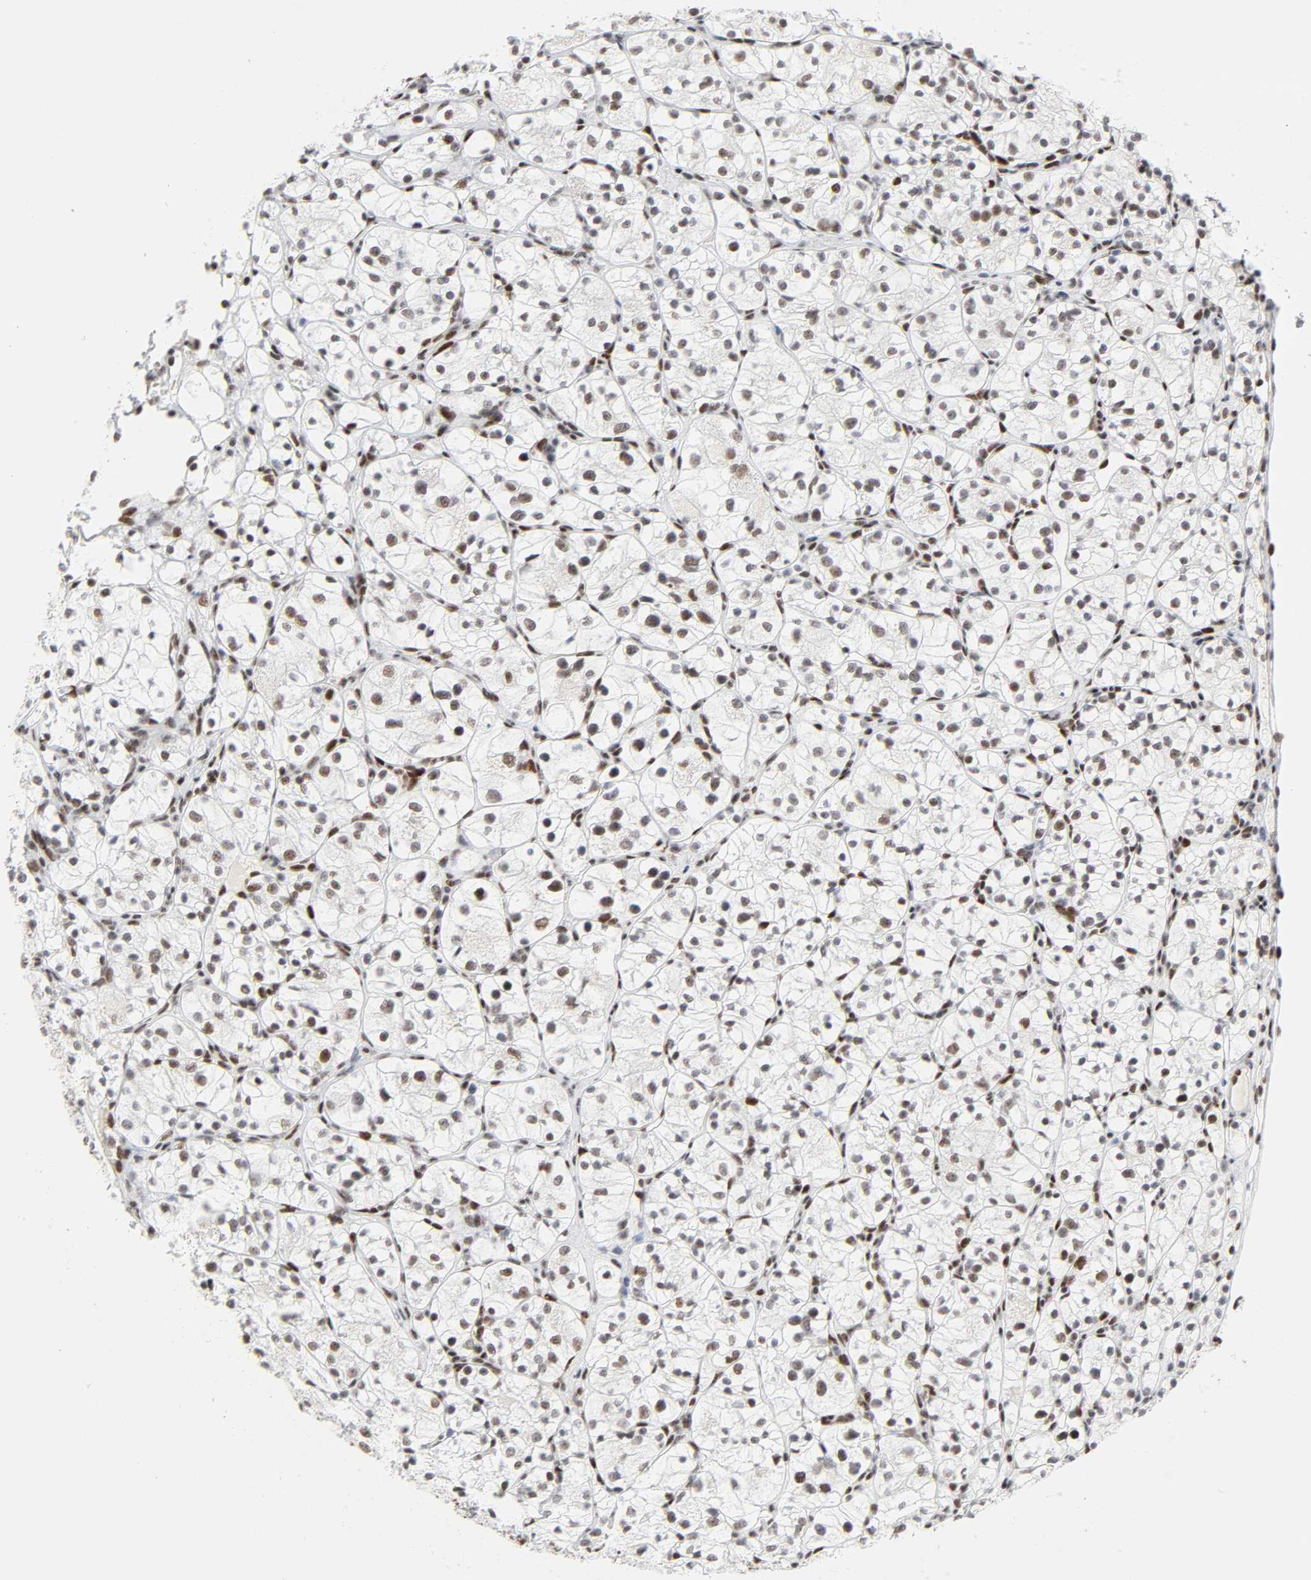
{"staining": {"intensity": "moderate", "quantity": ">75%", "location": "nuclear"}, "tissue": "renal cancer", "cell_type": "Tumor cells", "image_type": "cancer", "snomed": [{"axis": "morphology", "description": "Adenocarcinoma, NOS"}, {"axis": "topography", "description": "Kidney"}], "caption": "Immunohistochemical staining of renal cancer shows medium levels of moderate nuclear protein positivity in approximately >75% of tumor cells. The staining was performed using DAB to visualize the protein expression in brown, while the nuclei were stained in blue with hematoxylin (Magnification: 20x).", "gene": "HSF1", "patient": {"sex": "female", "age": 60}}